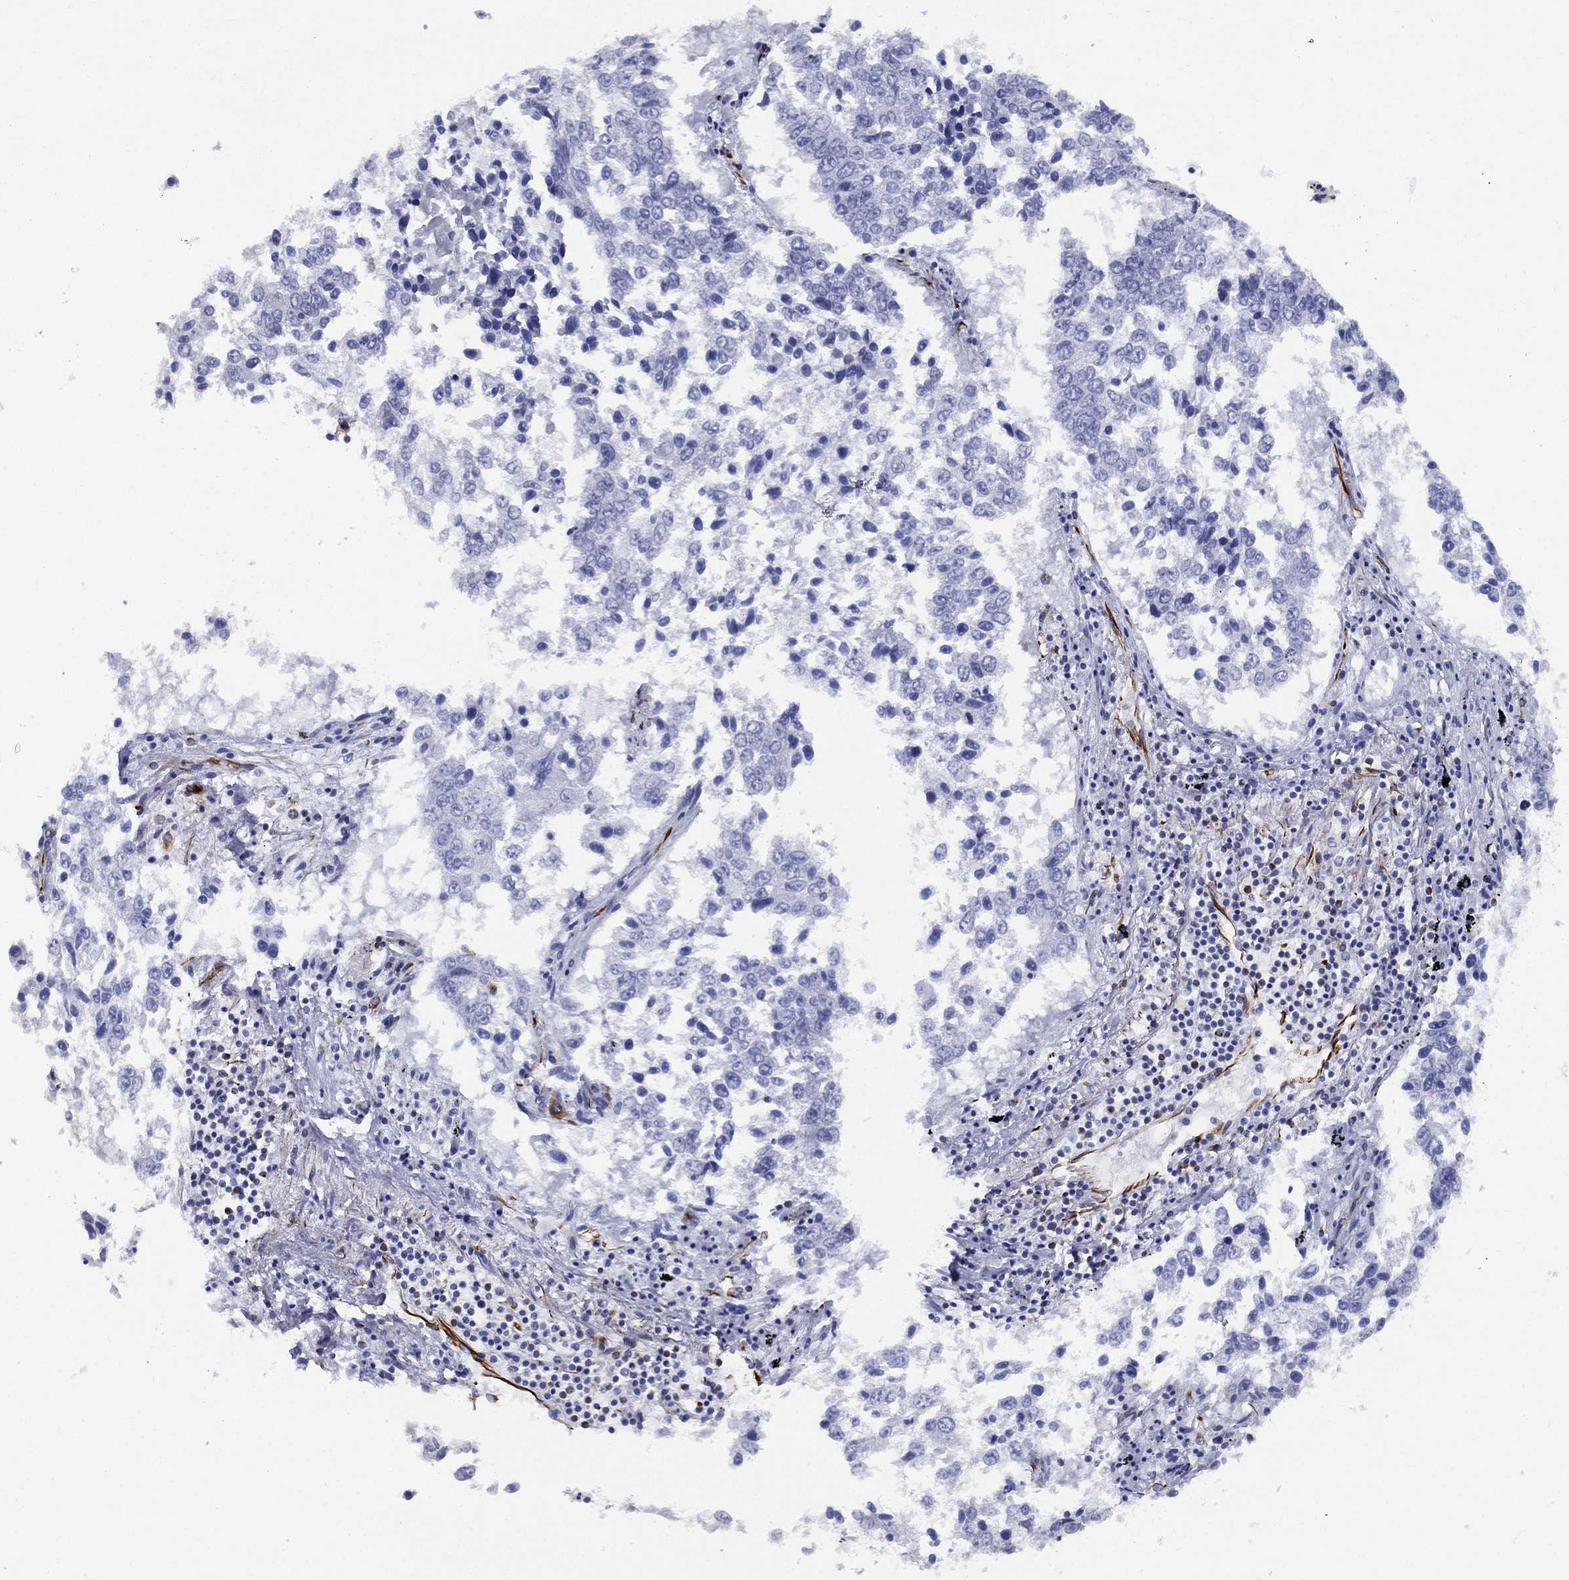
{"staining": {"intensity": "negative", "quantity": "none", "location": "none"}, "tissue": "lung cancer", "cell_type": "Tumor cells", "image_type": "cancer", "snomed": [{"axis": "morphology", "description": "Squamous cell carcinoma, NOS"}, {"axis": "topography", "description": "Lung"}], "caption": "Lung squamous cell carcinoma was stained to show a protein in brown. There is no significant staining in tumor cells.", "gene": "MAS1", "patient": {"sex": "male", "age": 82}}